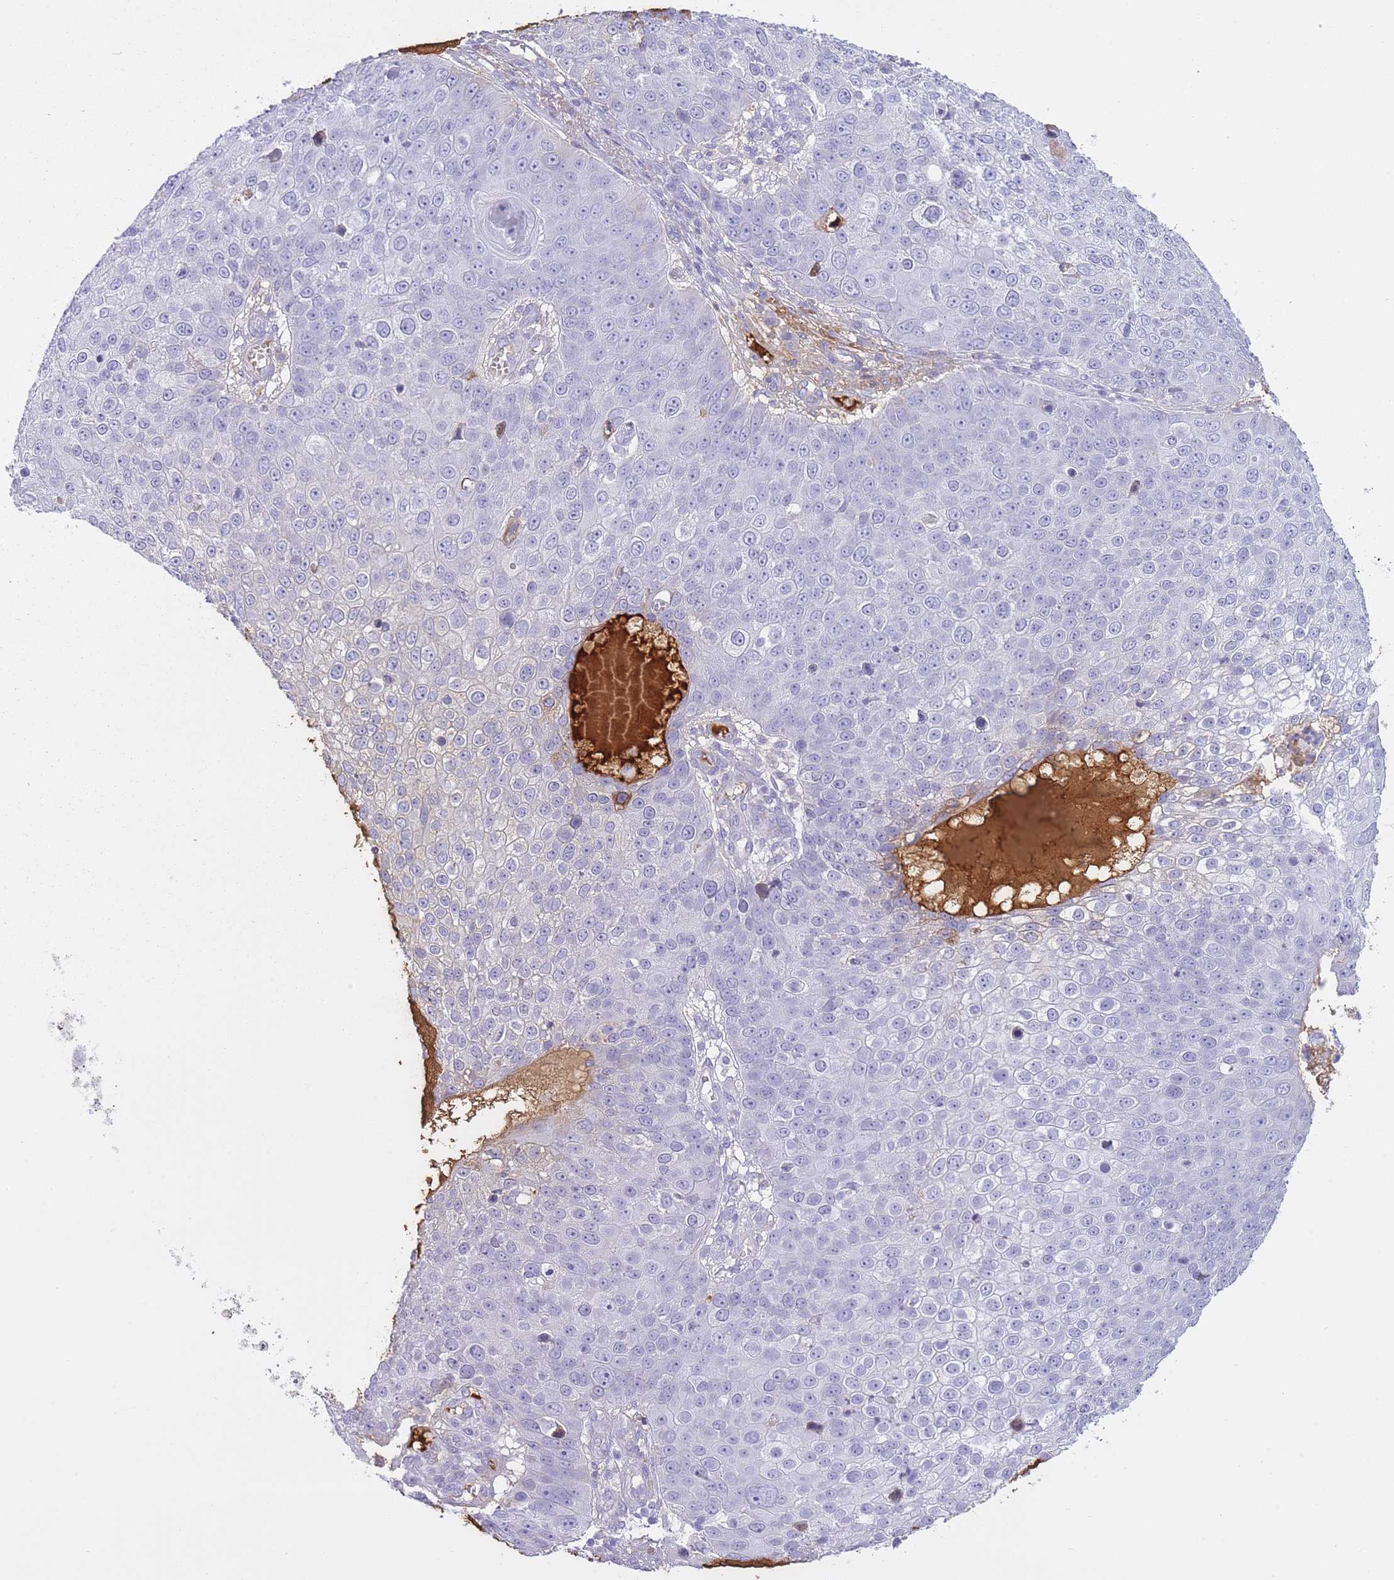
{"staining": {"intensity": "negative", "quantity": "none", "location": "none"}, "tissue": "skin cancer", "cell_type": "Tumor cells", "image_type": "cancer", "snomed": [{"axis": "morphology", "description": "Squamous cell carcinoma, NOS"}, {"axis": "topography", "description": "Skin"}], "caption": "High magnification brightfield microscopy of squamous cell carcinoma (skin) stained with DAB (3,3'-diaminobenzidine) (brown) and counterstained with hematoxylin (blue): tumor cells show no significant expression.", "gene": "AP3S2", "patient": {"sex": "male", "age": 71}}